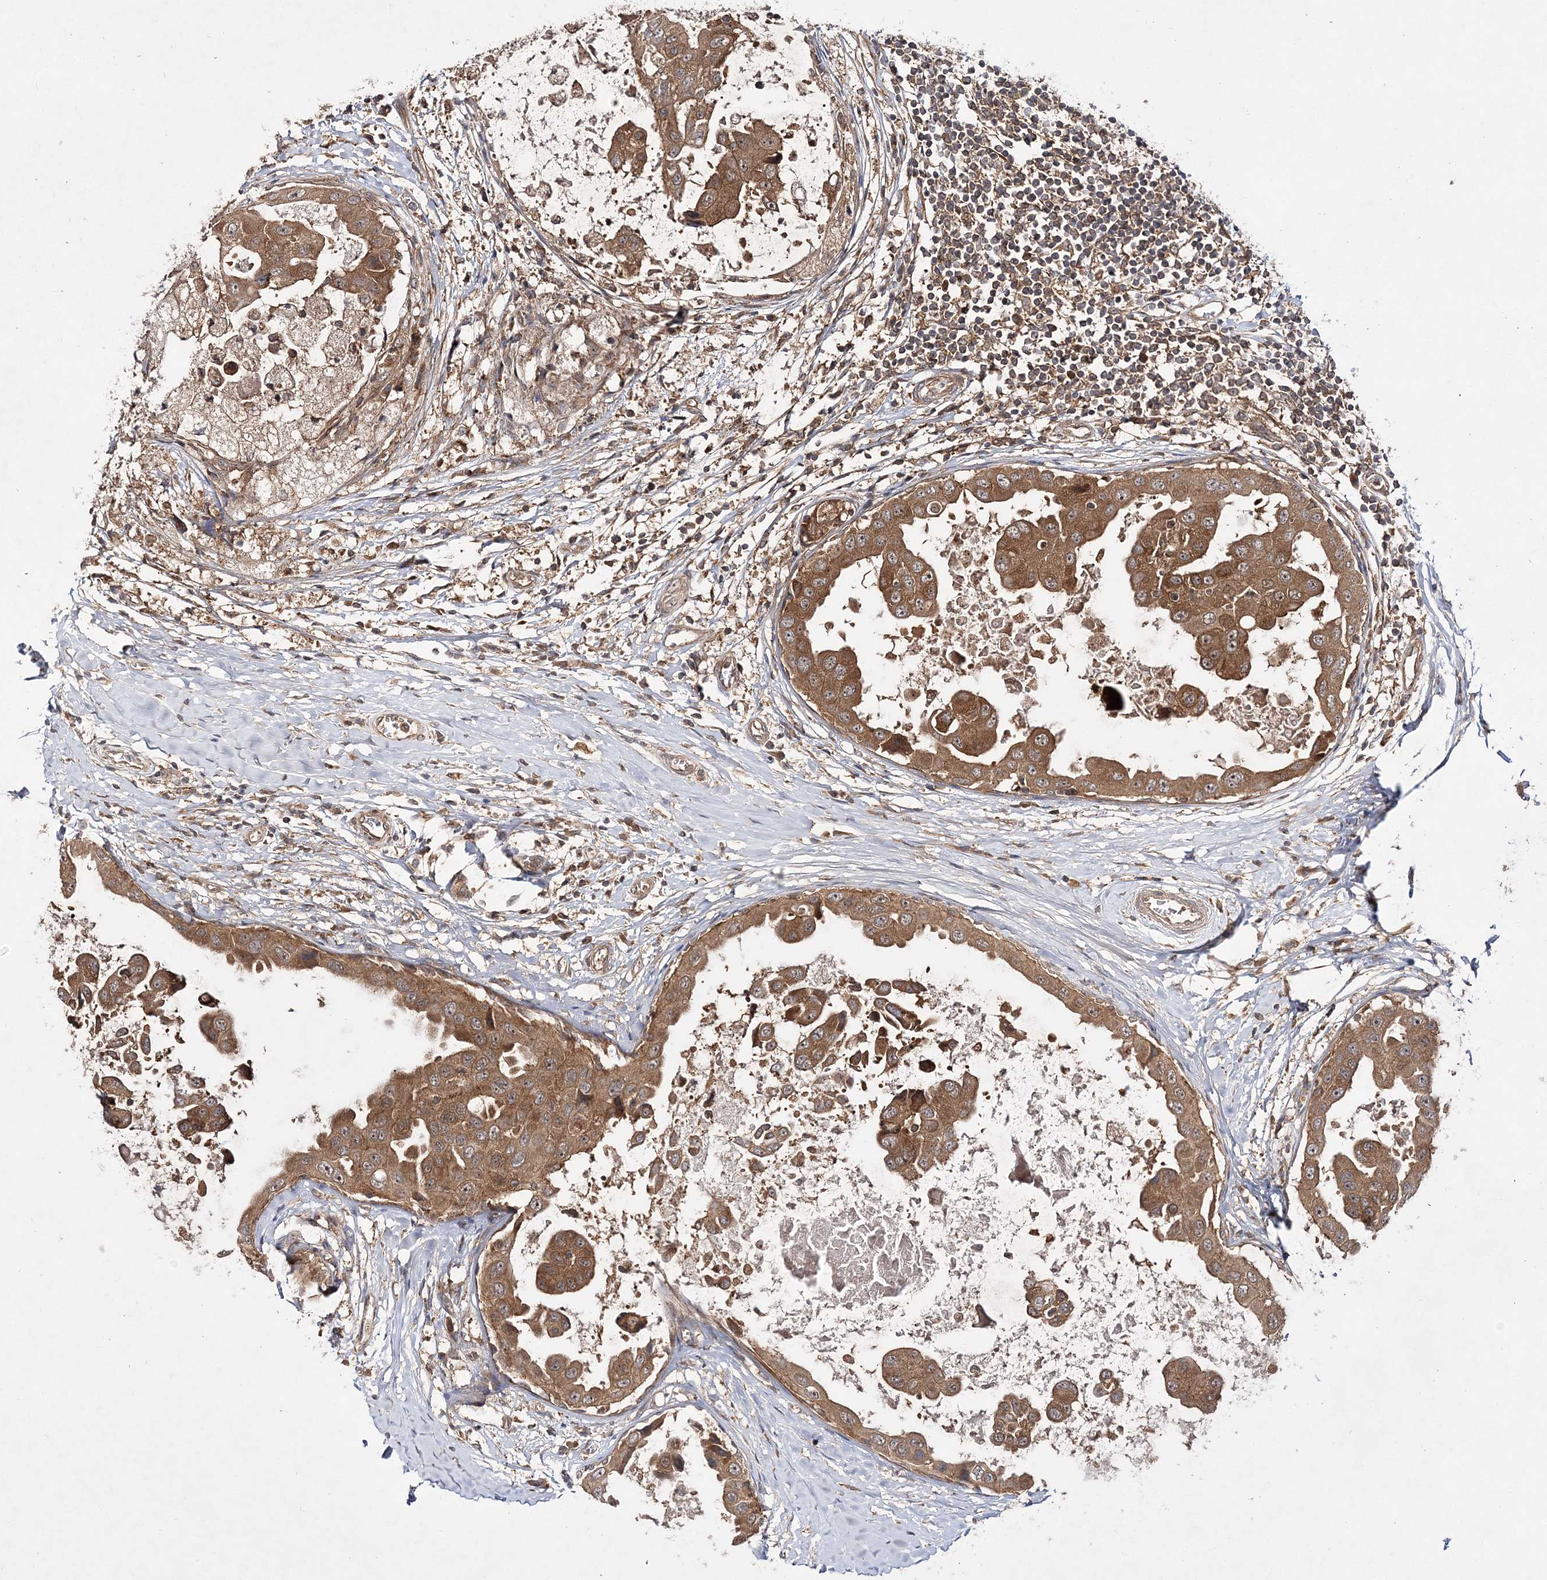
{"staining": {"intensity": "moderate", "quantity": ">75%", "location": "cytoplasmic/membranous,nuclear"}, "tissue": "breast cancer", "cell_type": "Tumor cells", "image_type": "cancer", "snomed": [{"axis": "morphology", "description": "Duct carcinoma"}, {"axis": "topography", "description": "Breast"}], "caption": "Immunohistochemical staining of breast cancer exhibits medium levels of moderate cytoplasmic/membranous and nuclear protein expression in approximately >75% of tumor cells. The protein is stained brown, and the nuclei are stained in blue (DAB (3,3'-diaminobenzidine) IHC with brightfield microscopy, high magnification).", "gene": "TMEM9B", "patient": {"sex": "female", "age": 27}}